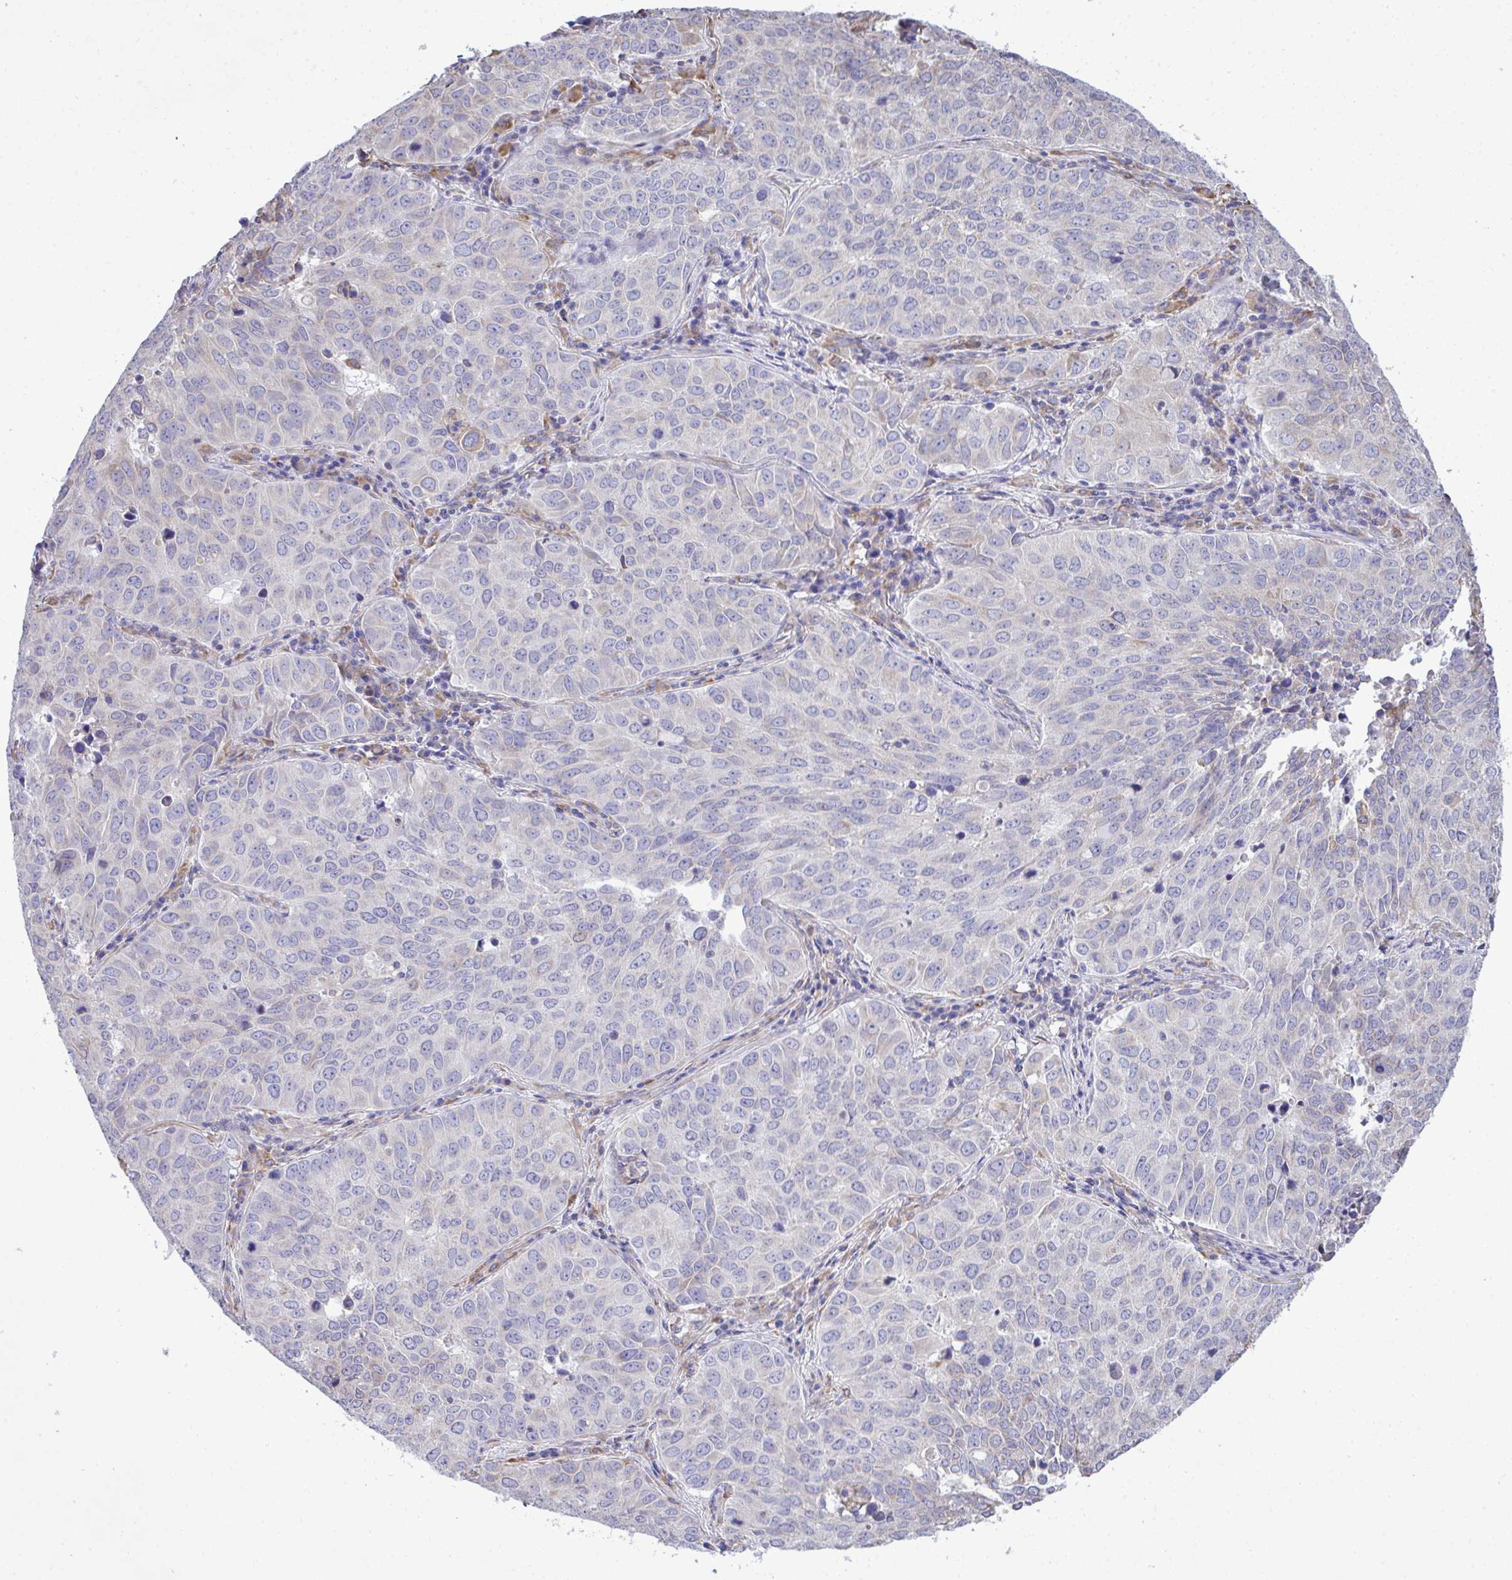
{"staining": {"intensity": "negative", "quantity": "none", "location": "none"}, "tissue": "lung cancer", "cell_type": "Tumor cells", "image_type": "cancer", "snomed": [{"axis": "morphology", "description": "Adenocarcinoma, NOS"}, {"axis": "topography", "description": "Lung"}], "caption": "DAB immunohistochemical staining of lung cancer displays no significant expression in tumor cells. Brightfield microscopy of immunohistochemistry stained with DAB (3,3'-diaminobenzidine) (brown) and hematoxylin (blue), captured at high magnification.", "gene": "PIGK", "patient": {"sex": "female", "age": 50}}